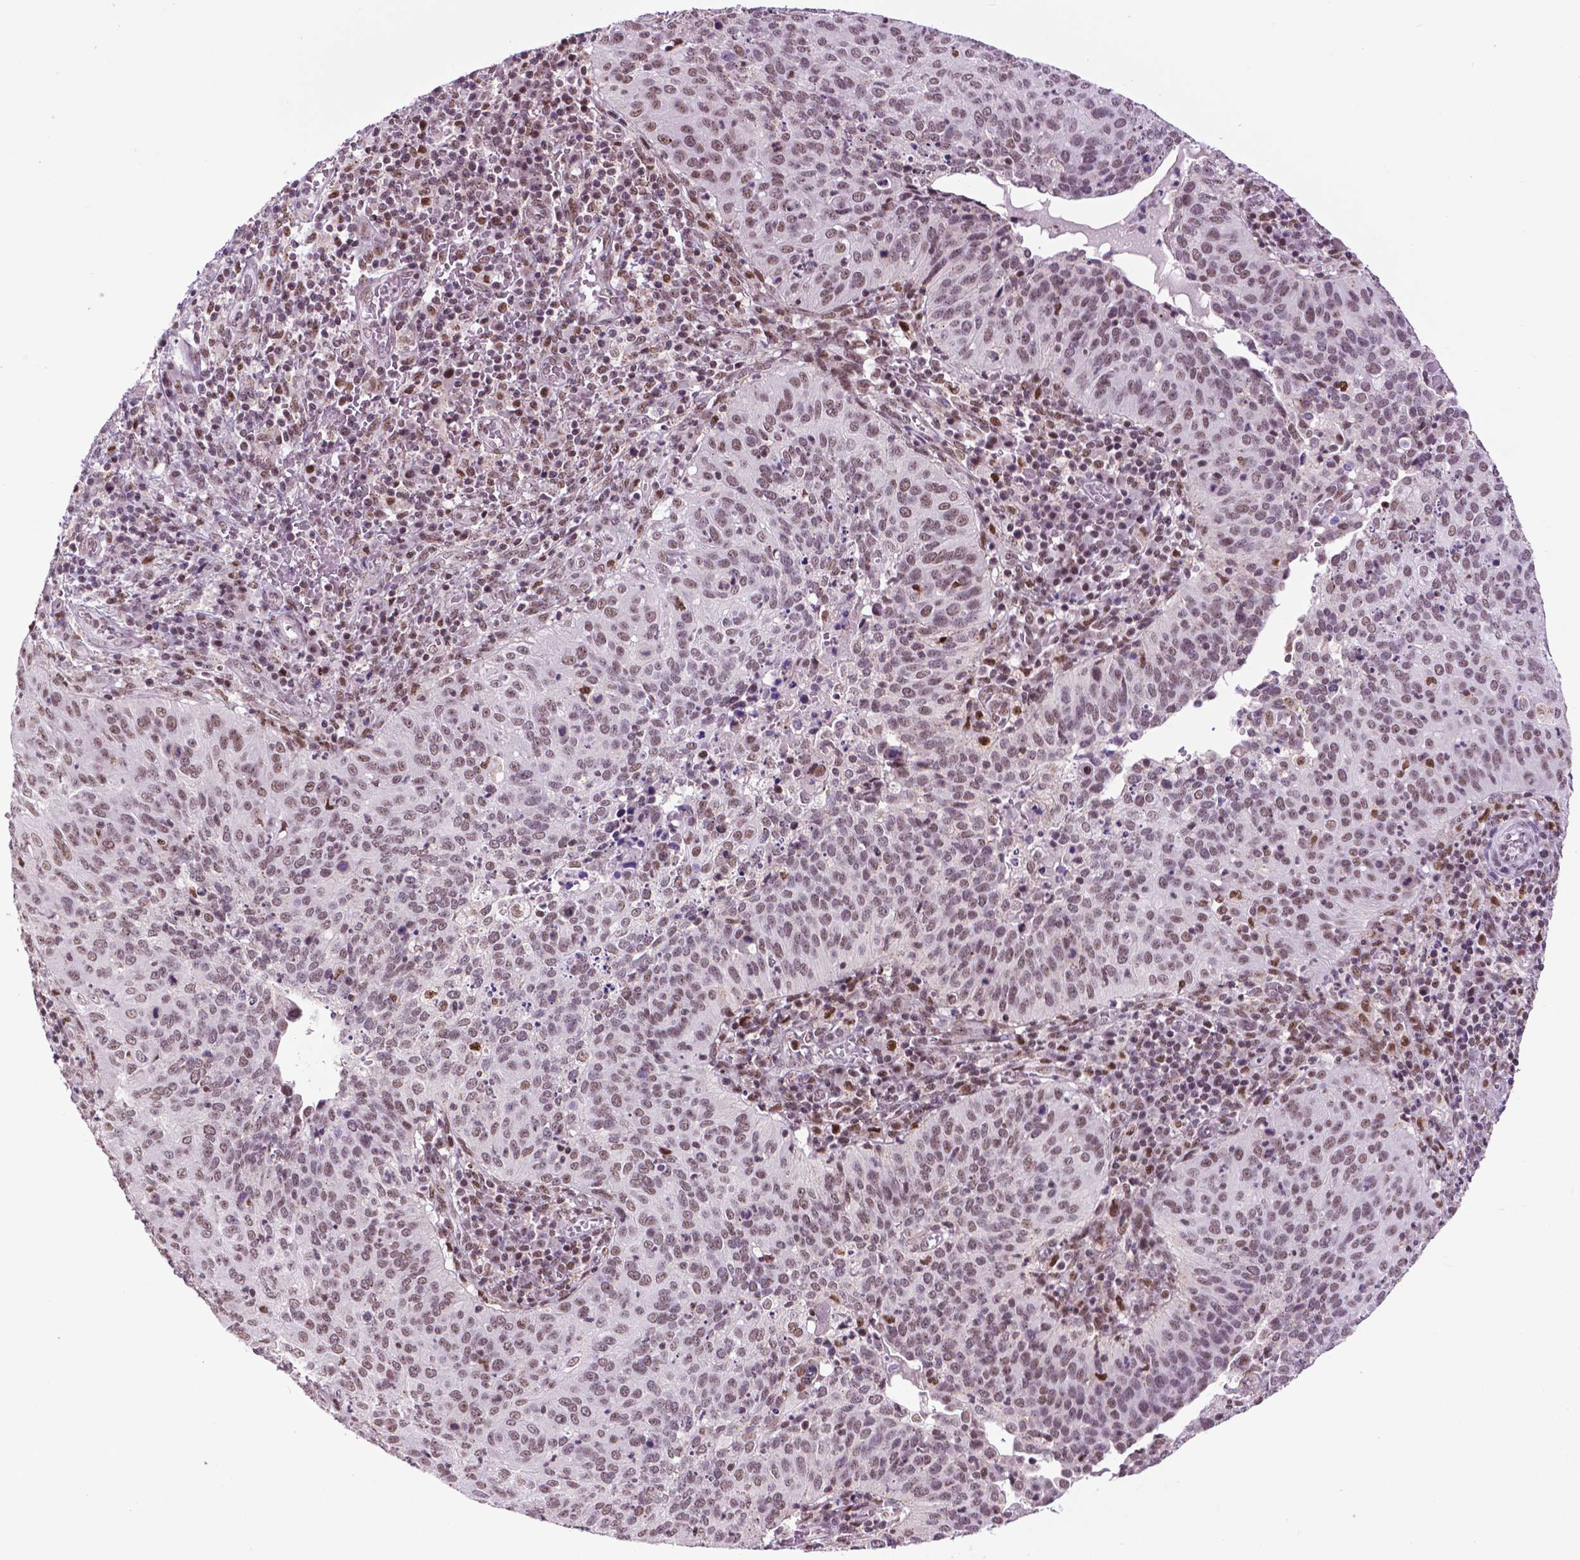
{"staining": {"intensity": "weak", "quantity": "25%-75%", "location": "nuclear"}, "tissue": "cervical cancer", "cell_type": "Tumor cells", "image_type": "cancer", "snomed": [{"axis": "morphology", "description": "Squamous cell carcinoma, NOS"}, {"axis": "topography", "description": "Cervix"}], "caption": "A brown stain shows weak nuclear expression of a protein in cervical cancer (squamous cell carcinoma) tumor cells.", "gene": "EAF1", "patient": {"sex": "female", "age": 39}}